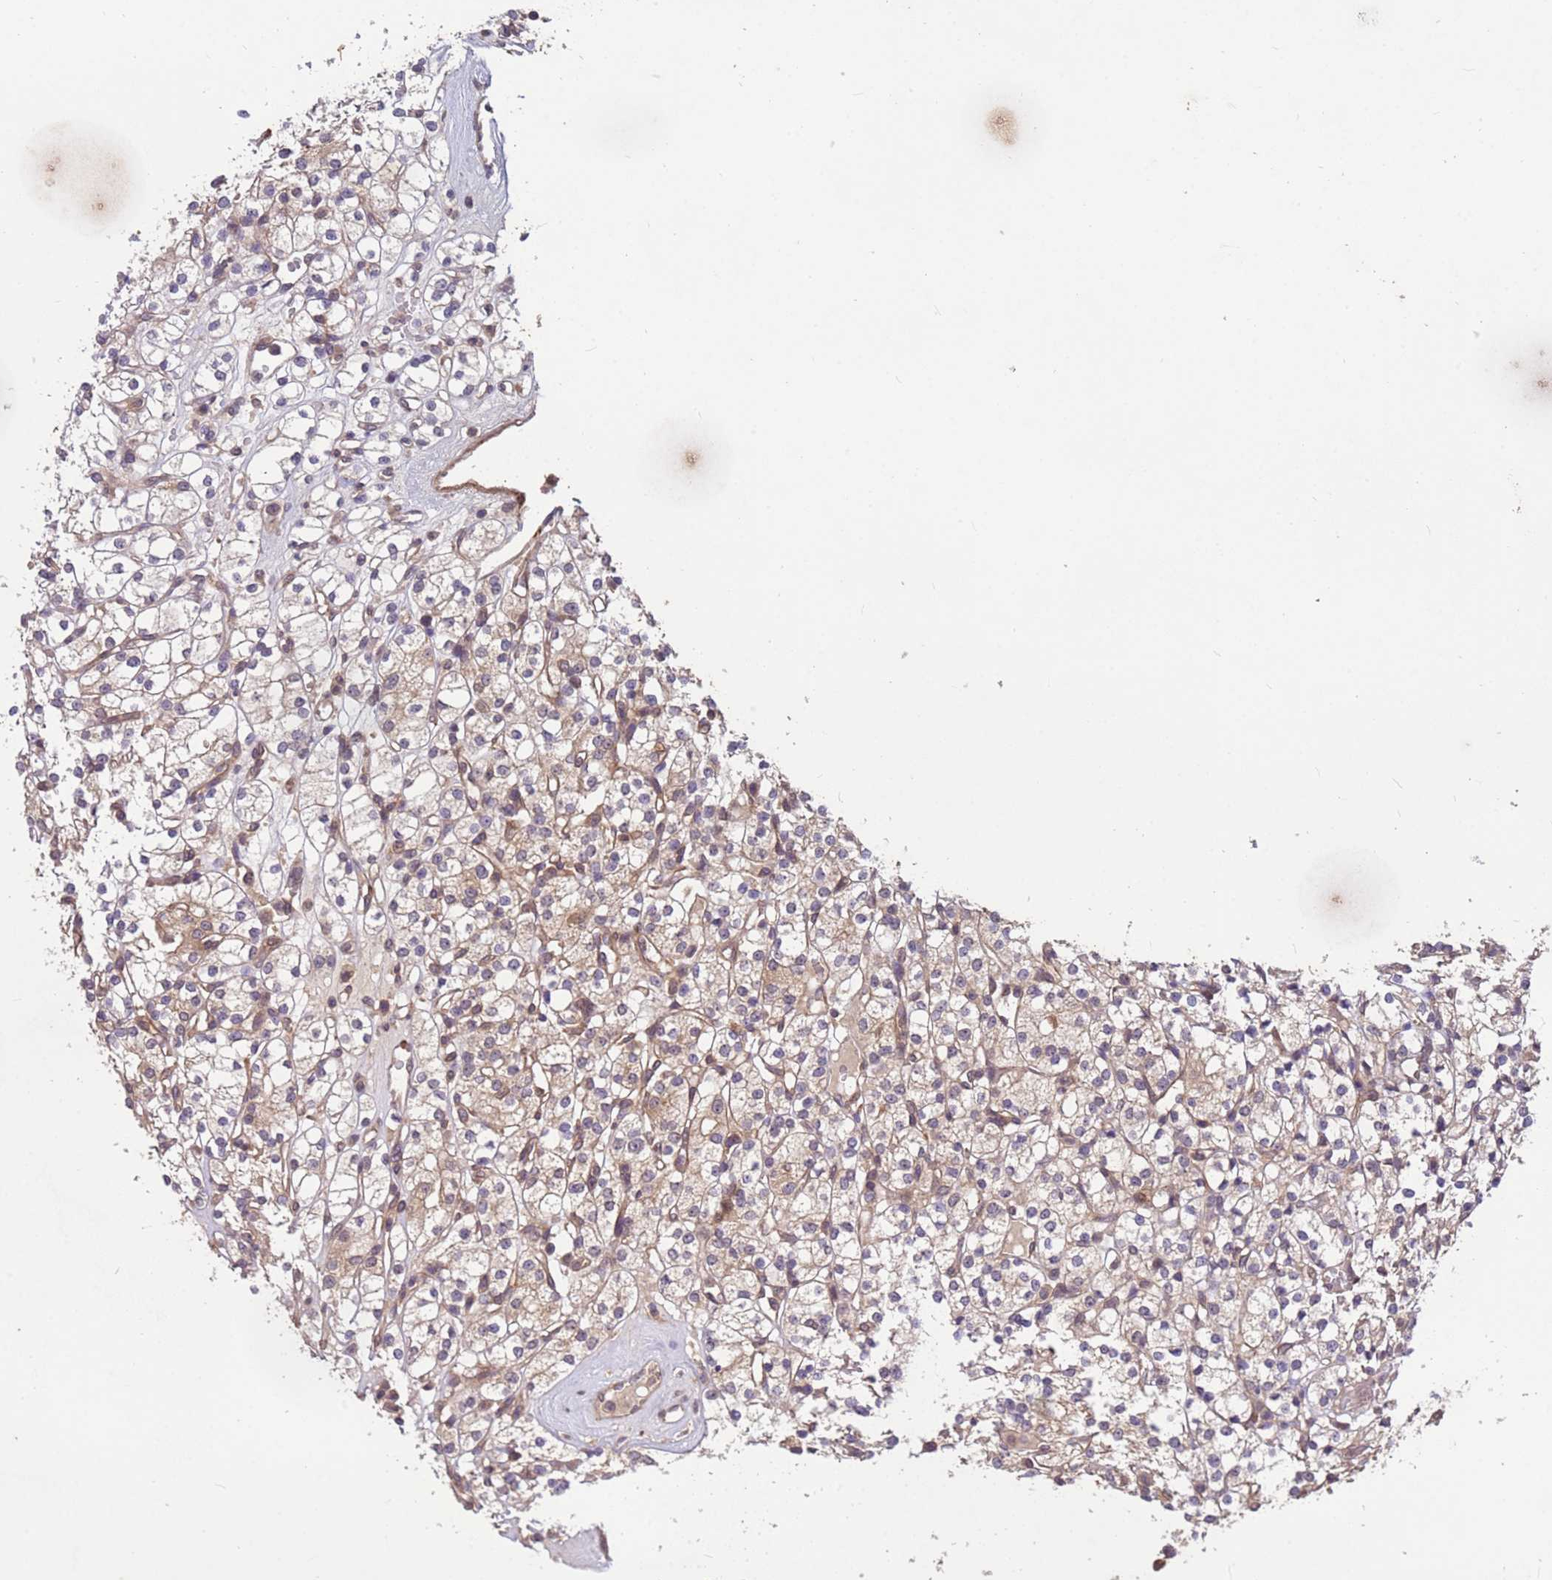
{"staining": {"intensity": "weak", "quantity": ">75%", "location": "cytoplasmic/membranous"}, "tissue": "renal cancer", "cell_type": "Tumor cells", "image_type": "cancer", "snomed": [{"axis": "morphology", "description": "Adenocarcinoma, NOS"}, {"axis": "topography", "description": "Kidney"}], "caption": "There is low levels of weak cytoplasmic/membranous positivity in tumor cells of renal adenocarcinoma, as demonstrated by immunohistochemical staining (brown color).", "gene": "PPP2CB", "patient": {"sex": "male", "age": 77}}